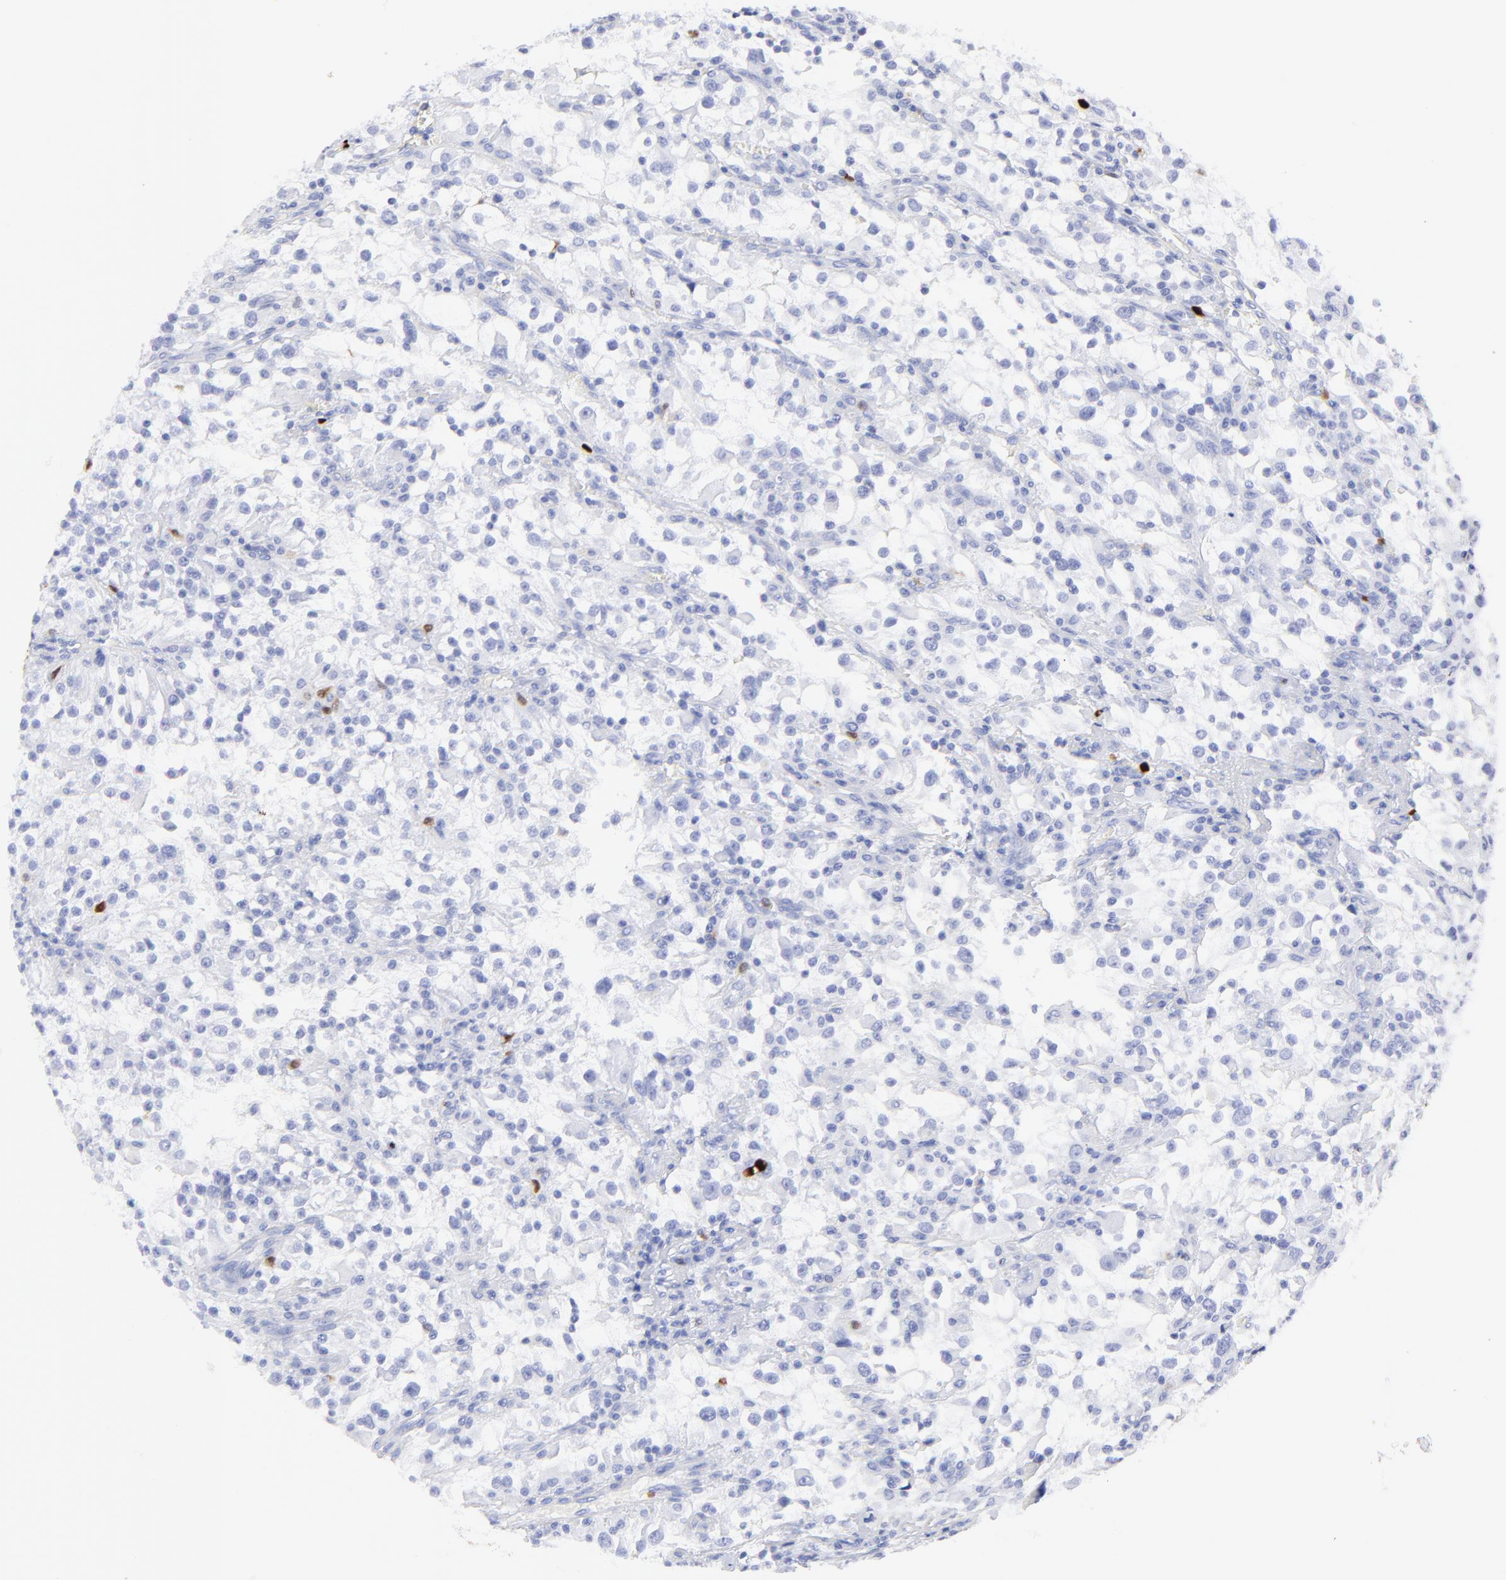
{"staining": {"intensity": "negative", "quantity": "none", "location": "none"}, "tissue": "renal cancer", "cell_type": "Tumor cells", "image_type": "cancer", "snomed": [{"axis": "morphology", "description": "Adenocarcinoma, NOS"}, {"axis": "topography", "description": "Kidney"}], "caption": "A histopathology image of human renal cancer is negative for staining in tumor cells.", "gene": "S100A12", "patient": {"sex": "female", "age": 52}}